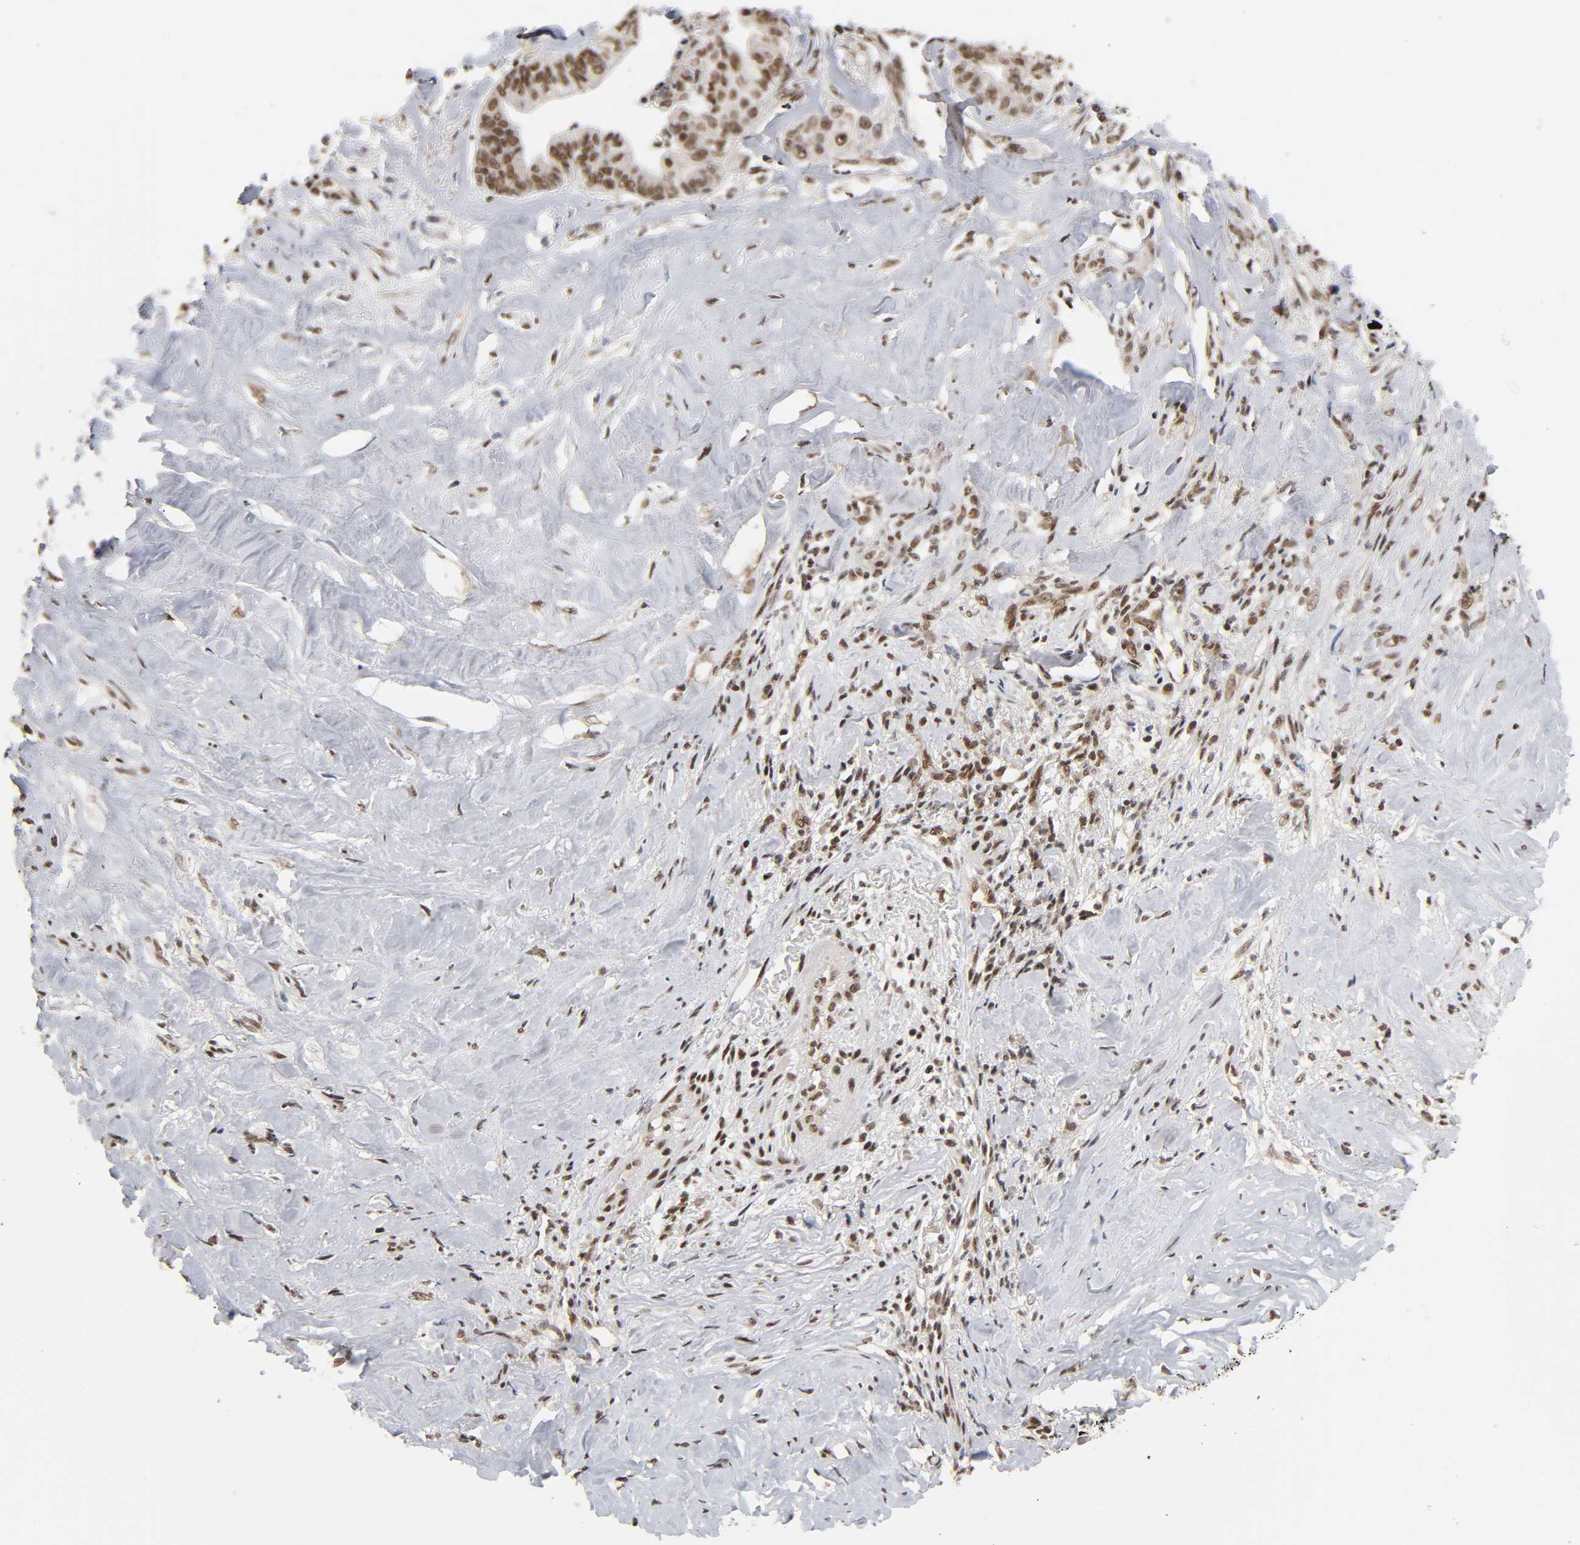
{"staining": {"intensity": "moderate", "quantity": ">75%", "location": "cytoplasmic/membranous,nuclear"}, "tissue": "liver cancer", "cell_type": "Tumor cells", "image_type": "cancer", "snomed": [{"axis": "morphology", "description": "Cholangiocarcinoma"}, {"axis": "topography", "description": "Liver"}], "caption": "Immunohistochemical staining of human liver cancer (cholangiocarcinoma) shows moderate cytoplasmic/membranous and nuclear protein positivity in approximately >75% of tumor cells. (DAB (3,3'-diaminobenzidine) = brown stain, brightfield microscopy at high magnification).", "gene": "ZNF384", "patient": {"sex": "female", "age": 67}}